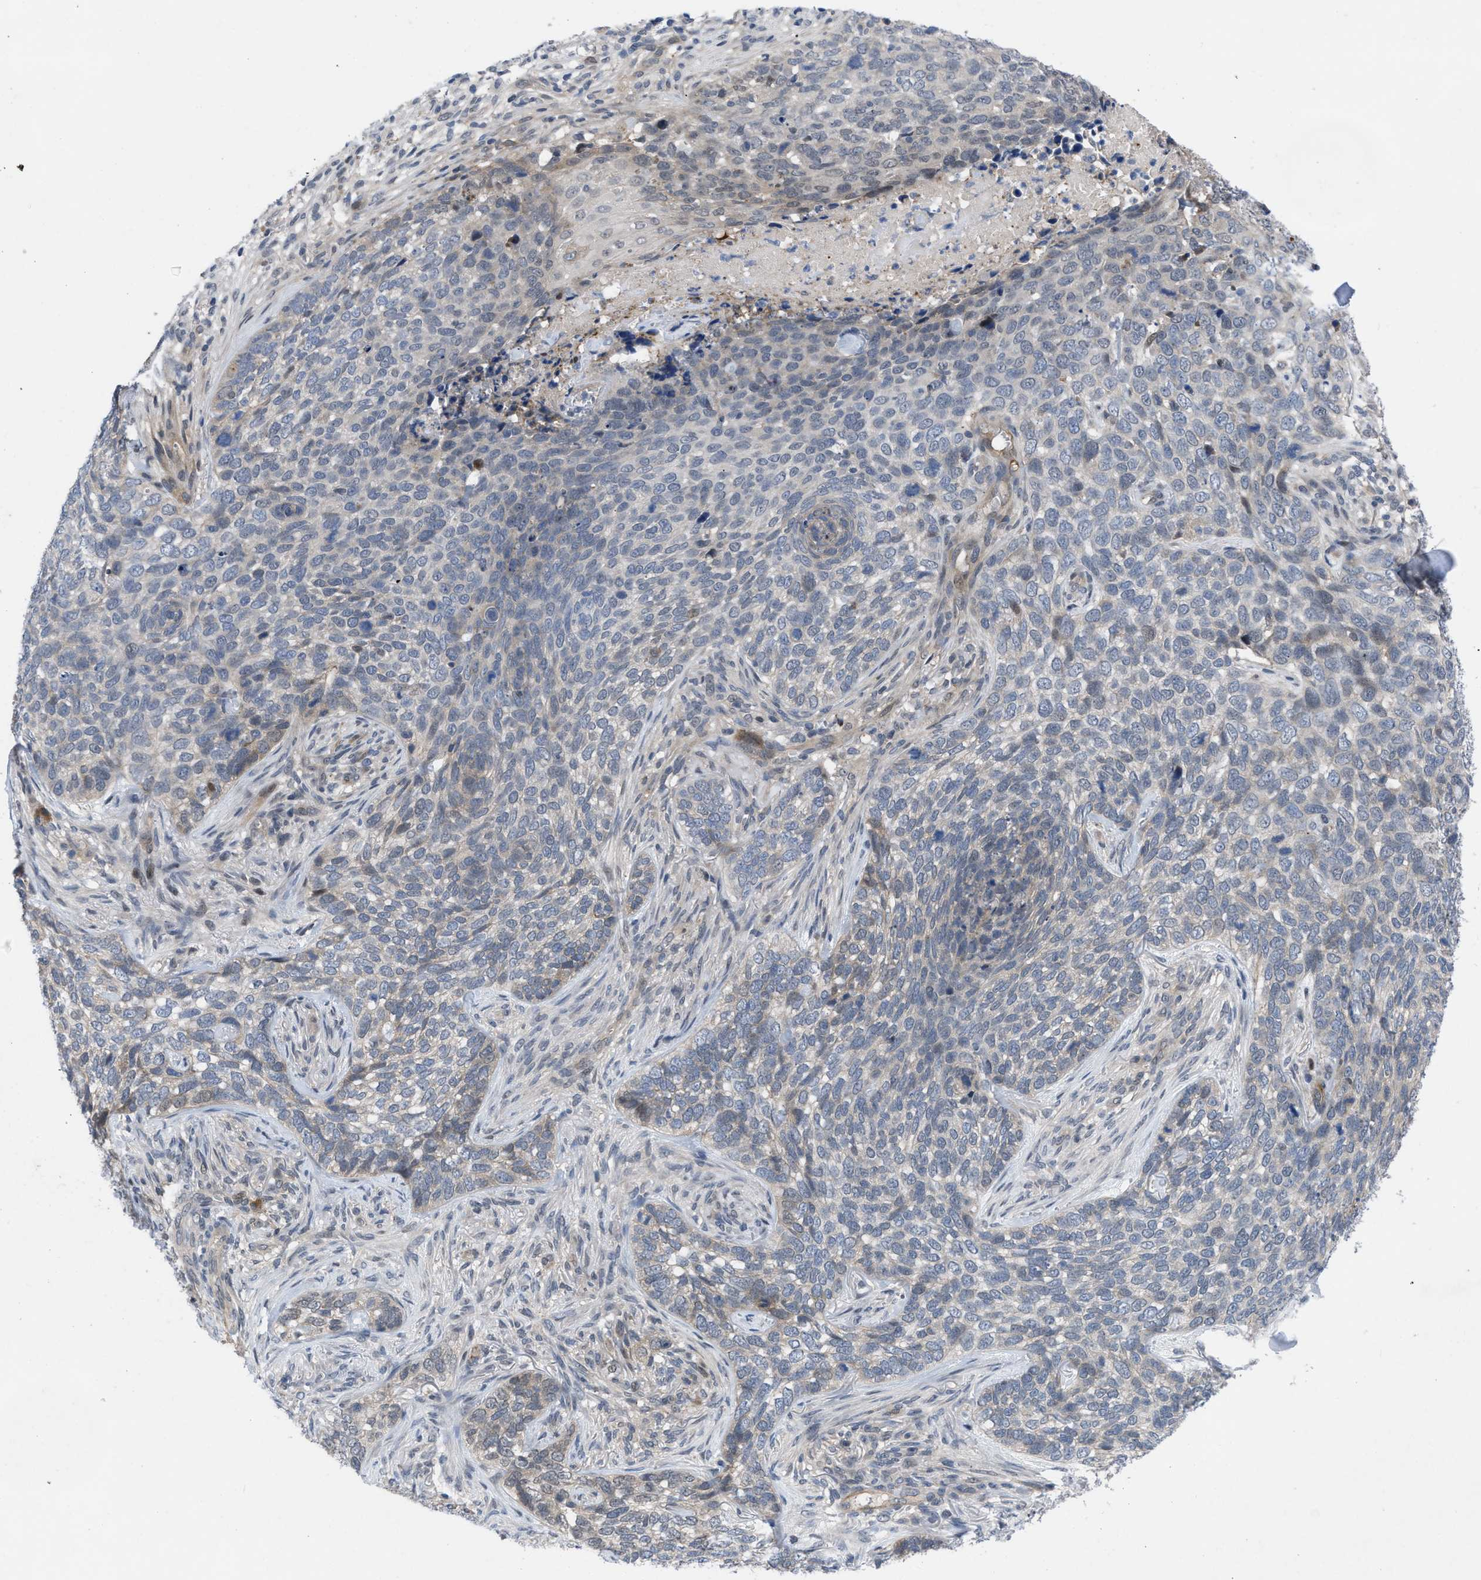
{"staining": {"intensity": "negative", "quantity": "none", "location": "none"}, "tissue": "skin cancer", "cell_type": "Tumor cells", "image_type": "cancer", "snomed": [{"axis": "morphology", "description": "Basal cell carcinoma"}, {"axis": "topography", "description": "Skin"}], "caption": "The histopathology image displays no staining of tumor cells in basal cell carcinoma (skin).", "gene": "IL17RE", "patient": {"sex": "female", "age": 64}}